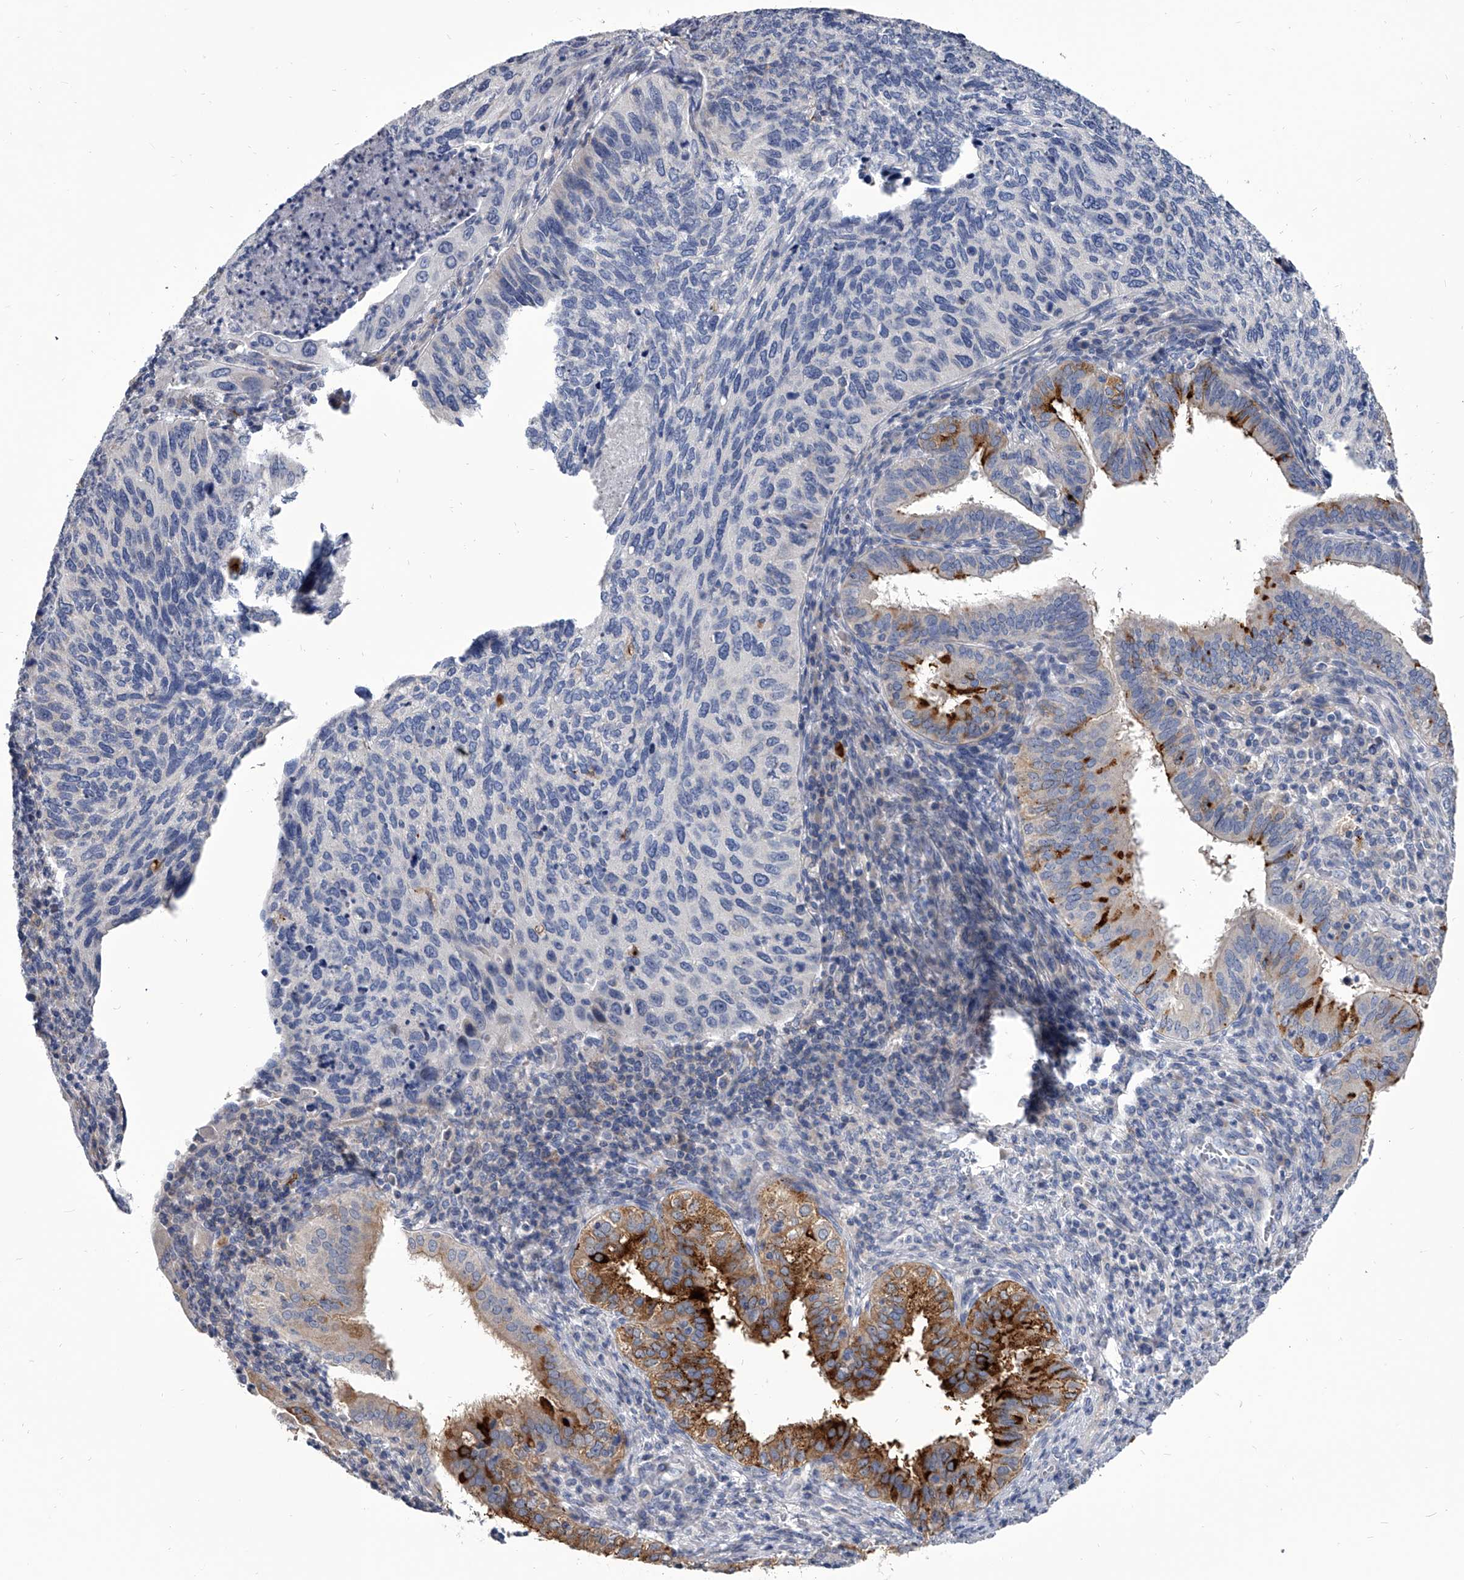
{"staining": {"intensity": "negative", "quantity": "none", "location": "none"}, "tissue": "cervical cancer", "cell_type": "Tumor cells", "image_type": "cancer", "snomed": [{"axis": "morphology", "description": "Squamous cell carcinoma, NOS"}, {"axis": "topography", "description": "Cervix"}], "caption": "Photomicrograph shows no significant protein expression in tumor cells of cervical cancer (squamous cell carcinoma).", "gene": "SPP1", "patient": {"sex": "female", "age": 38}}